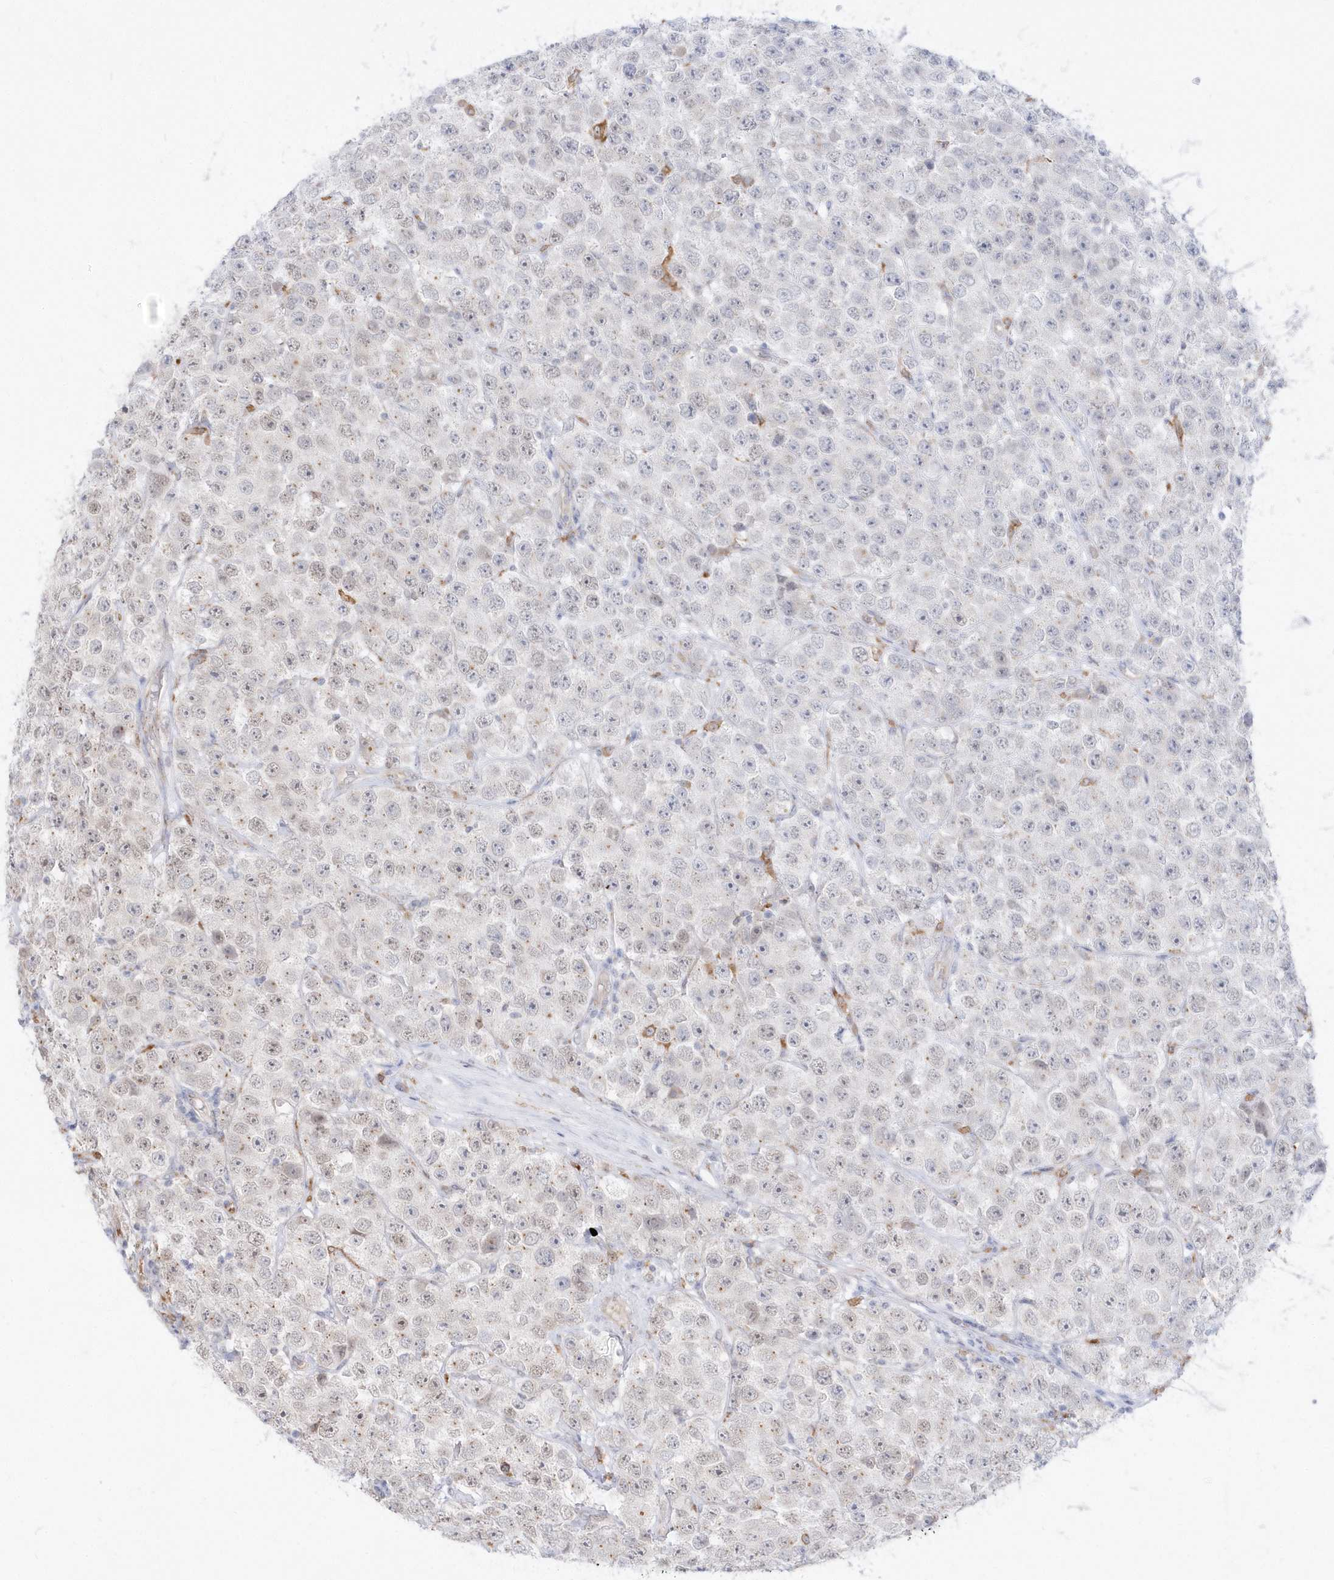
{"staining": {"intensity": "moderate", "quantity": "25%-75%", "location": "cytoplasmic/membranous,nuclear"}, "tissue": "testis cancer", "cell_type": "Tumor cells", "image_type": "cancer", "snomed": [{"axis": "morphology", "description": "Seminoma, NOS"}, {"axis": "topography", "description": "Testis"}], "caption": "Human testis seminoma stained with a protein marker exhibits moderate staining in tumor cells.", "gene": "EPC2", "patient": {"sex": "male", "age": 28}}